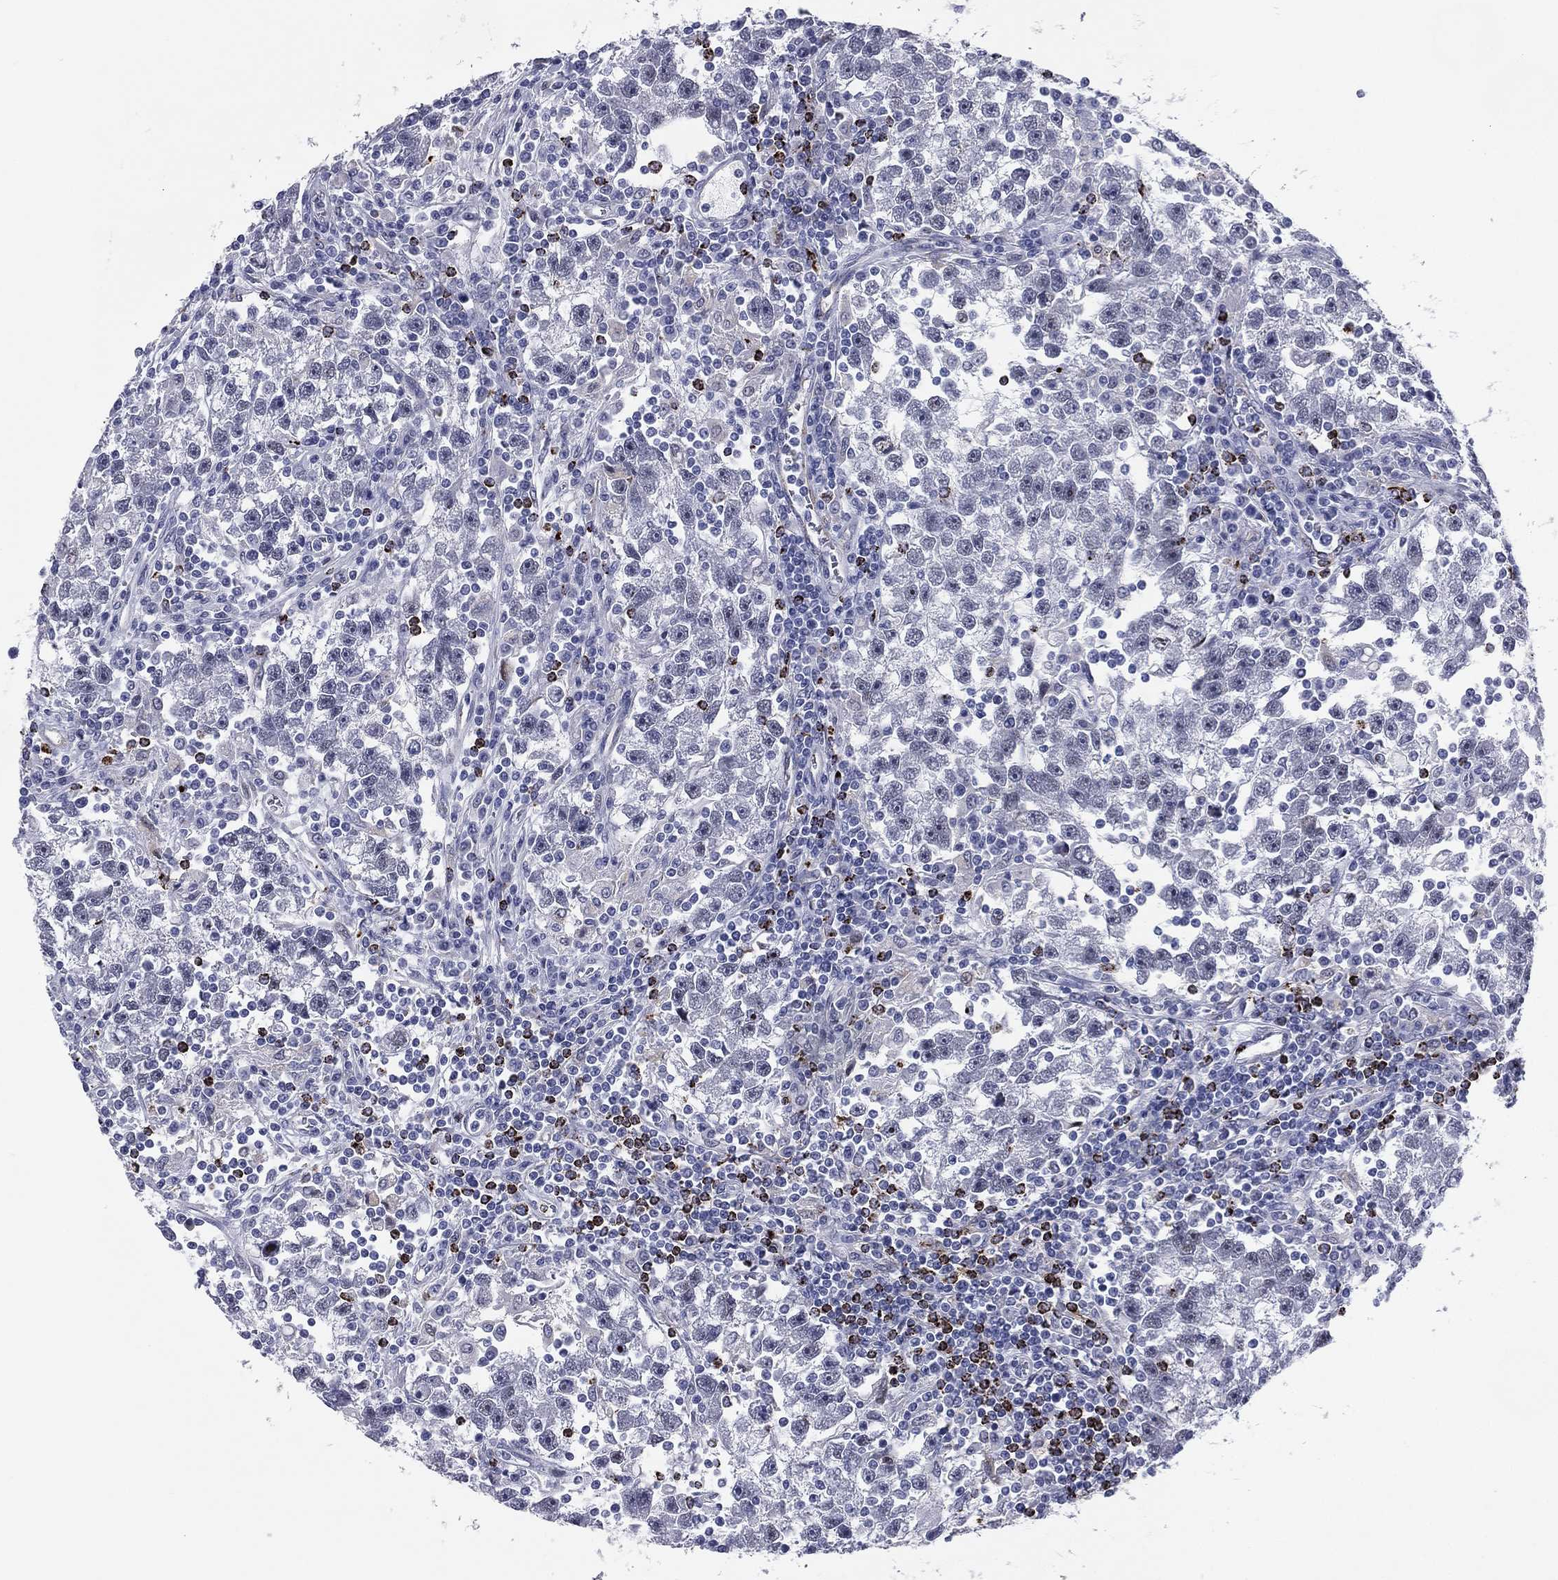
{"staining": {"intensity": "negative", "quantity": "none", "location": "none"}, "tissue": "testis cancer", "cell_type": "Tumor cells", "image_type": "cancer", "snomed": [{"axis": "morphology", "description": "Seminoma, NOS"}, {"axis": "topography", "description": "Testis"}], "caption": "Immunohistochemistry (IHC) micrograph of neoplastic tissue: testis seminoma stained with DAB (3,3'-diaminobenzidine) demonstrates no significant protein positivity in tumor cells. Brightfield microscopy of immunohistochemistry stained with DAB (3,3'-diaminobenzidine) (brown) and hematoxylin (blue), captured at high magnification.", "gene": "HLA-DOA", "patient": {"sex": "male", "age": 47}}